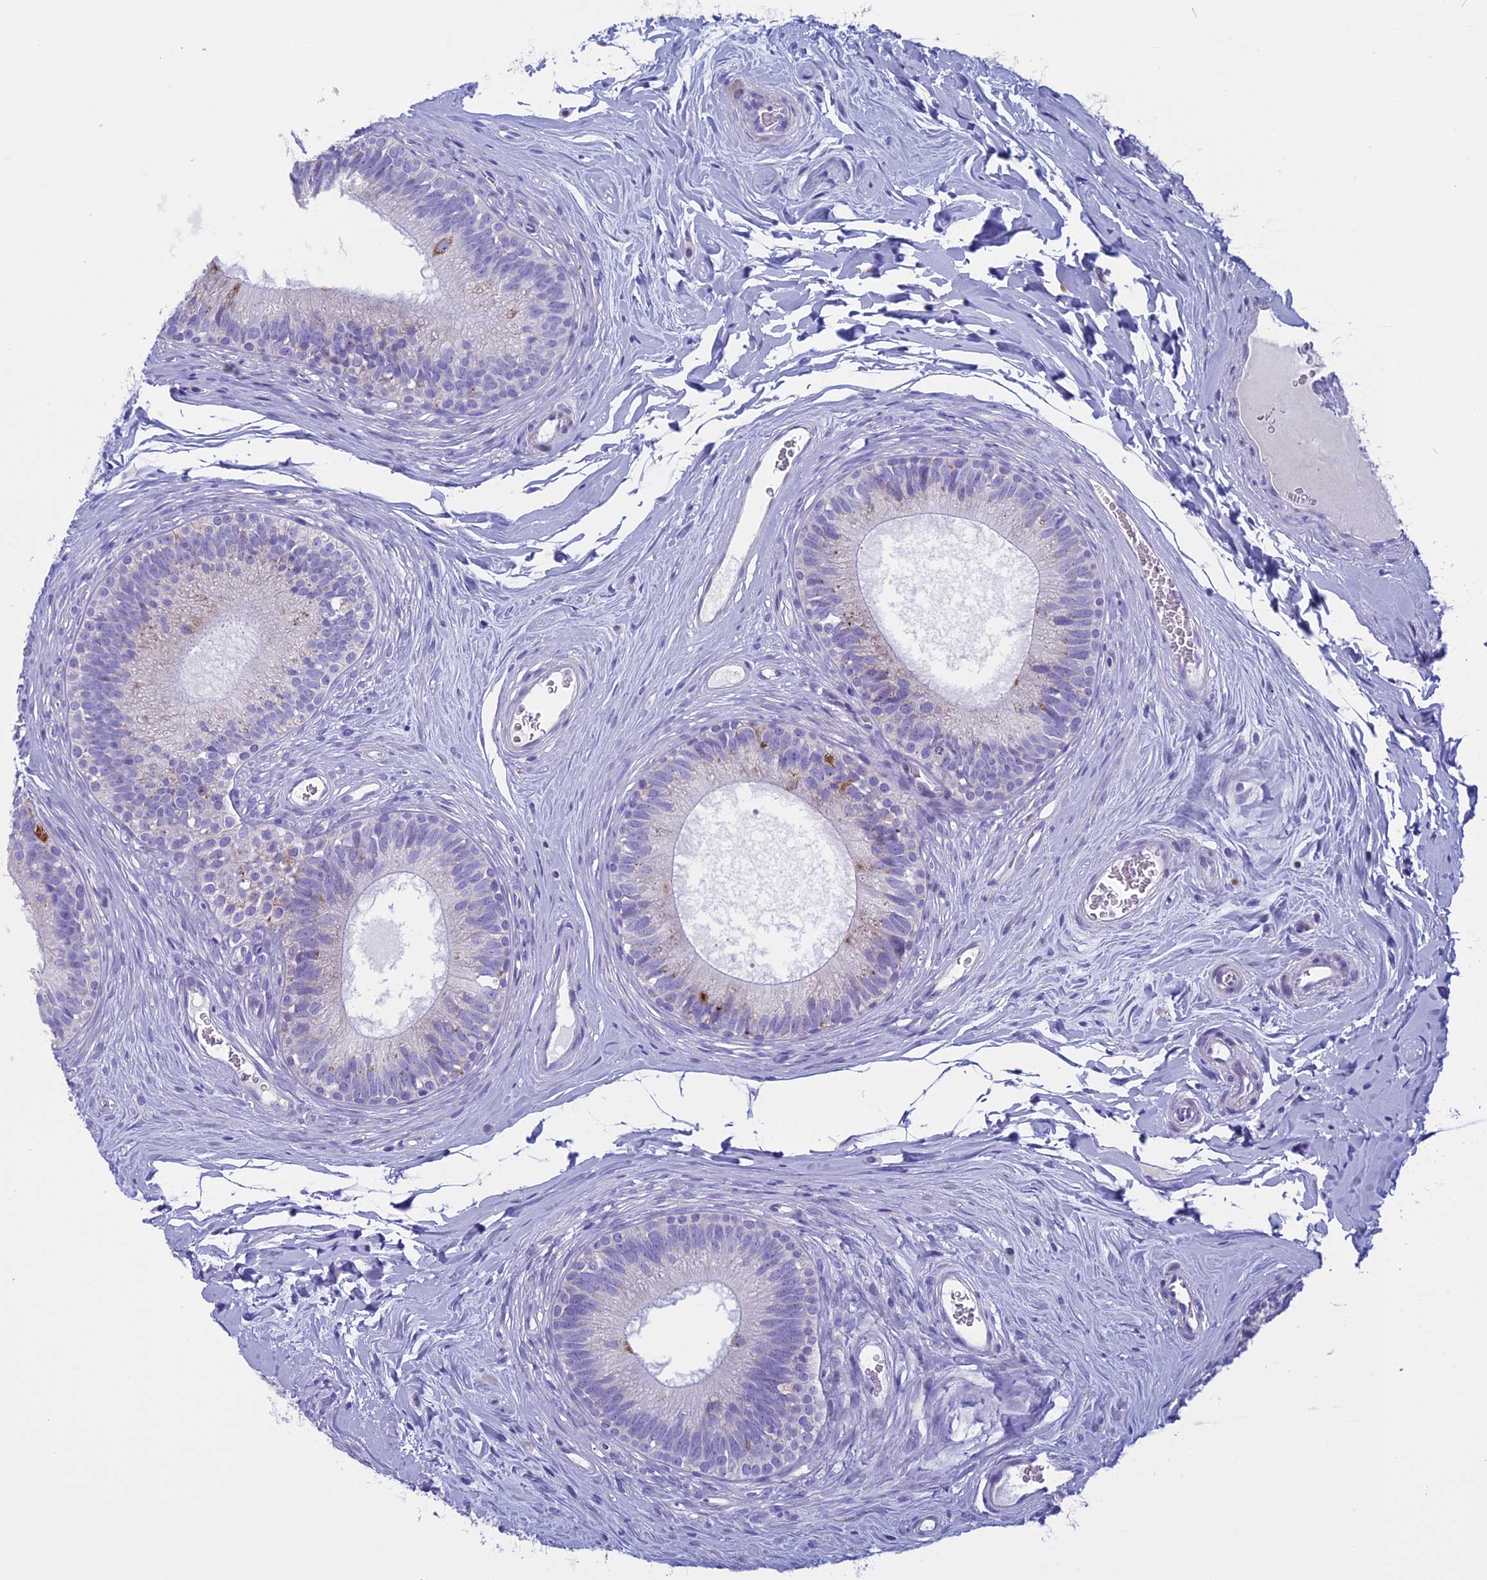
{"staining": {"intensity": "negative", "quantity": "none", "location": "none"}, "tissue": "epididymis", "cell_type": "Glandular cells", "image_type": "normal", "snomed": [{"axis": "morphology", "description": "Normal tissue, NOS"}, {"axis": "topography", "description": "Epididymis"}], "caption": "This is an IHC micrograph of normal human epididymis. There is no expression in glandular cells.", "gene": "ZNF563", "patient": {"sex": "male", "age": 33}}